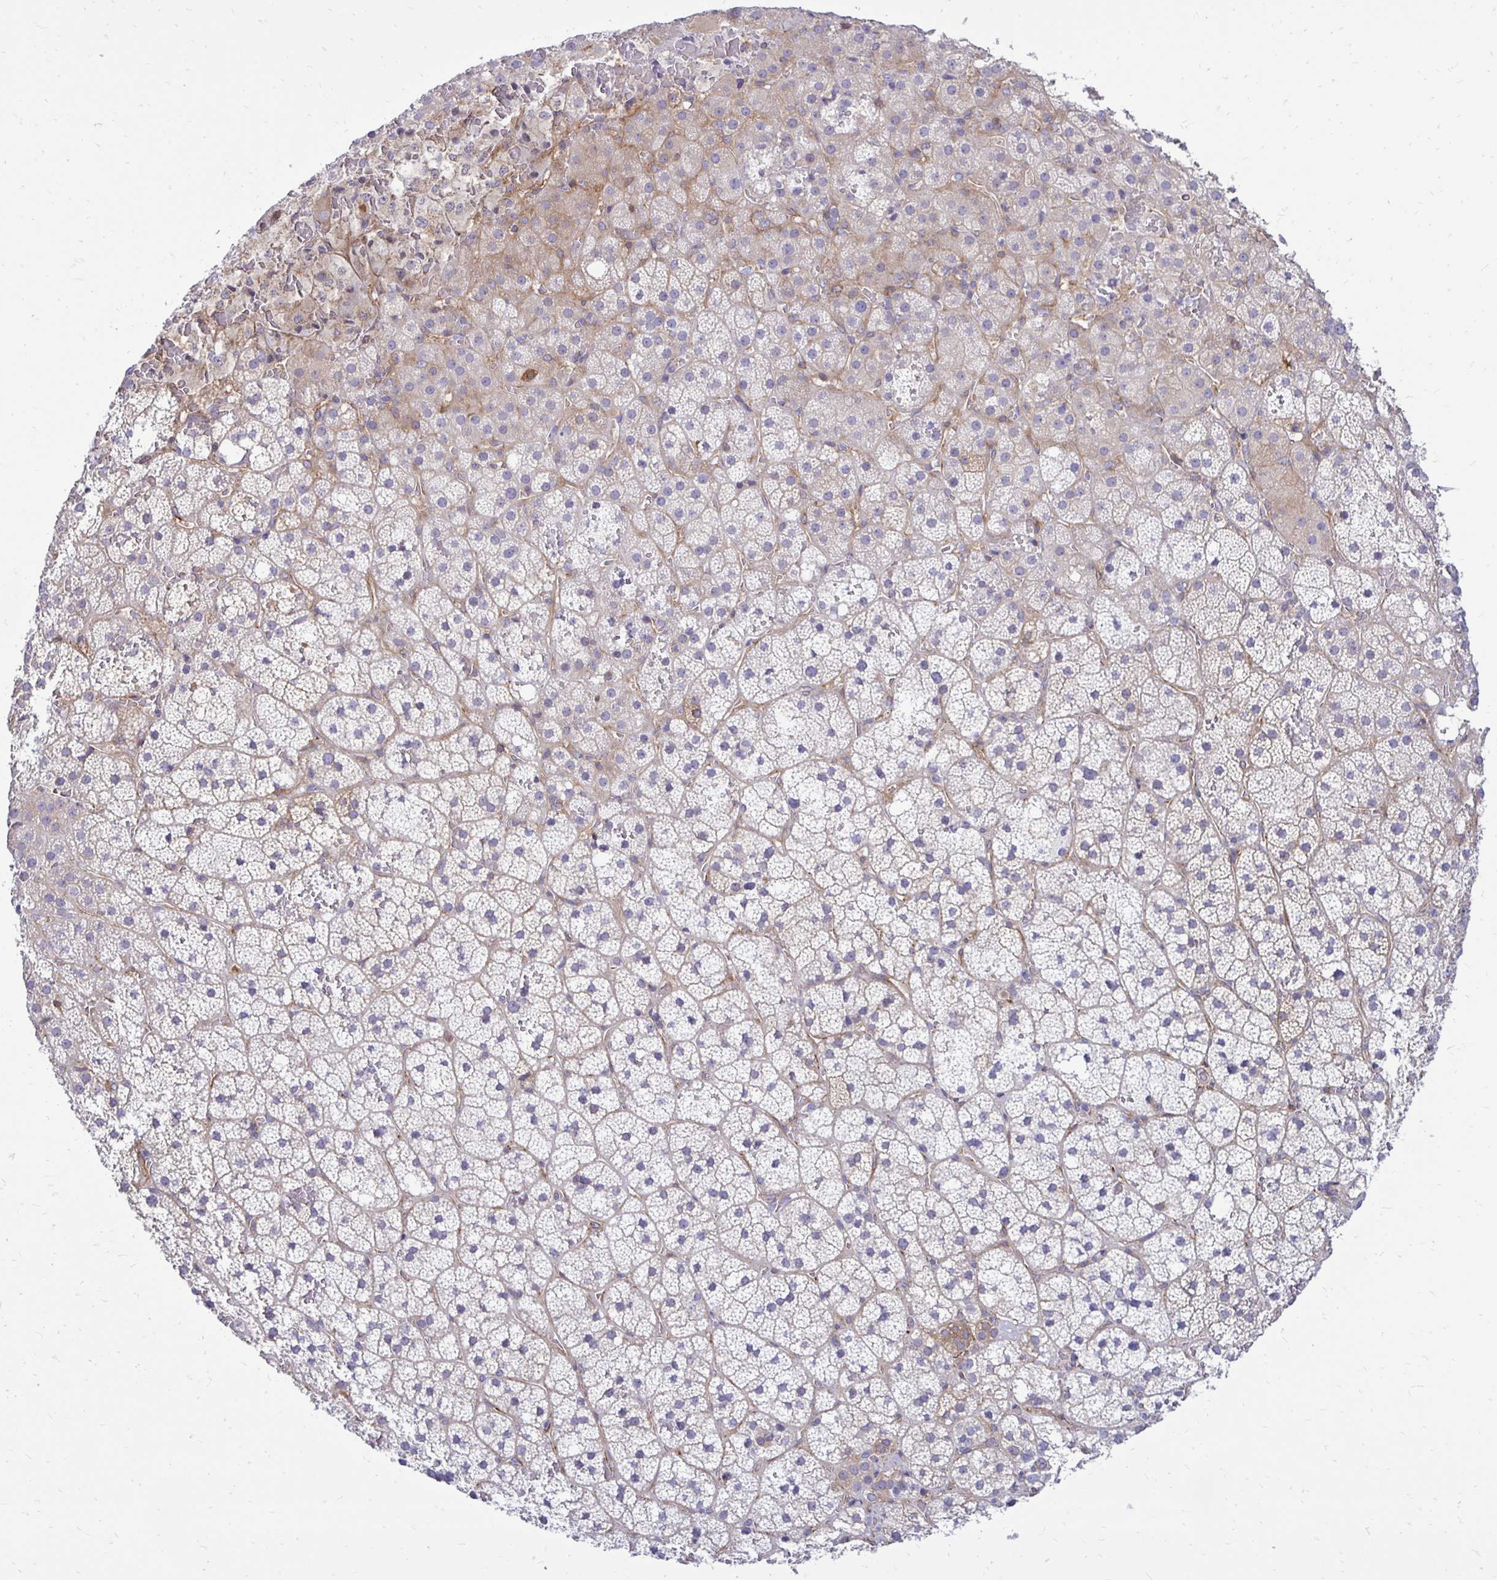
{"staining": {"intensity": "moderate", "quantity": "<25%", "location": "cytoplasmic/membranous"}, "tissue": "adrenal gland", "cell_type": "Glandular cells", "image_type": "normal", "snomed": [{"axis": "morphology", "description": "Normal tissue, NOS"}, {"axis": "topography", "description": "Adrenal gland"}], "caption": "Adrenal gland stained with DAB immunohistochemistry (IHC) demonstrates low levels of moderate cytoplasmic/membranous positivity in approximately <25% of glandular cells. (DAB (3,3'-diaminobenzidine) IHC with brightfield microscopy, high magnification).", "gene": "CTPS1", "patient": {"sex": "male", "age": 53}}